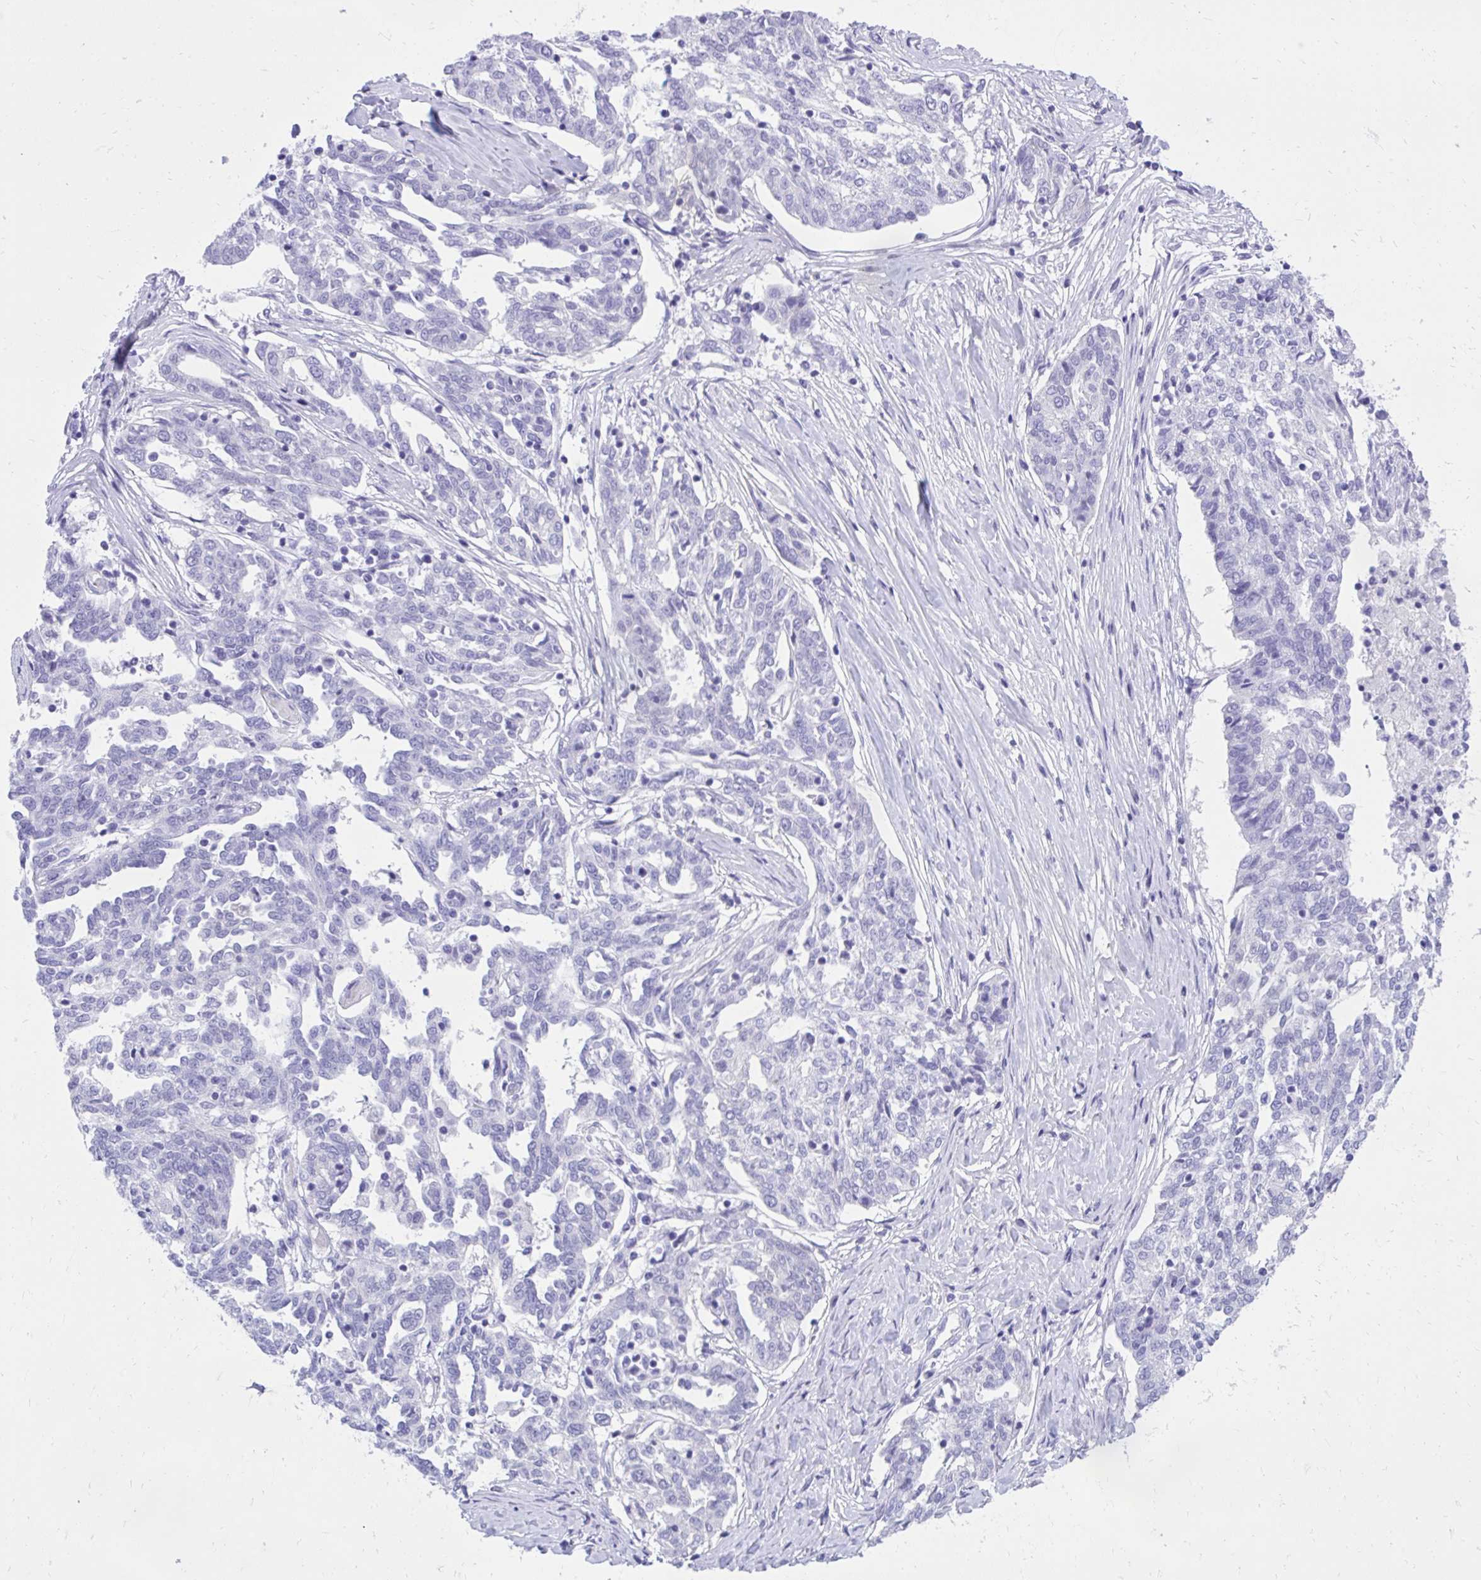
{"staining": {"intensity": "negative", "quantity": "none", "location": "none"}, "tissue": "ovarian cancer", "cell_type": "Tumor cells", "image_type": "cancer", "snomed": [{"axis": "morphology", "description": "Cystadenocarcinoma, serous, NOS"}, {"axis": "topography", "description": "Ovary"}], "caption": "Tumor cells are negative for protein expression in human ovarian cancer (serous cystadenocarcinoma). The staining was performed using DAB (3,3'-diaminobenzidine) to visualize the protein expression in brown, while the nuclei were stained in blue with hematoxylin (Magnification: 20x).", "gene": "KCNN4", "patient": {"sex": "female", "age": 67}}